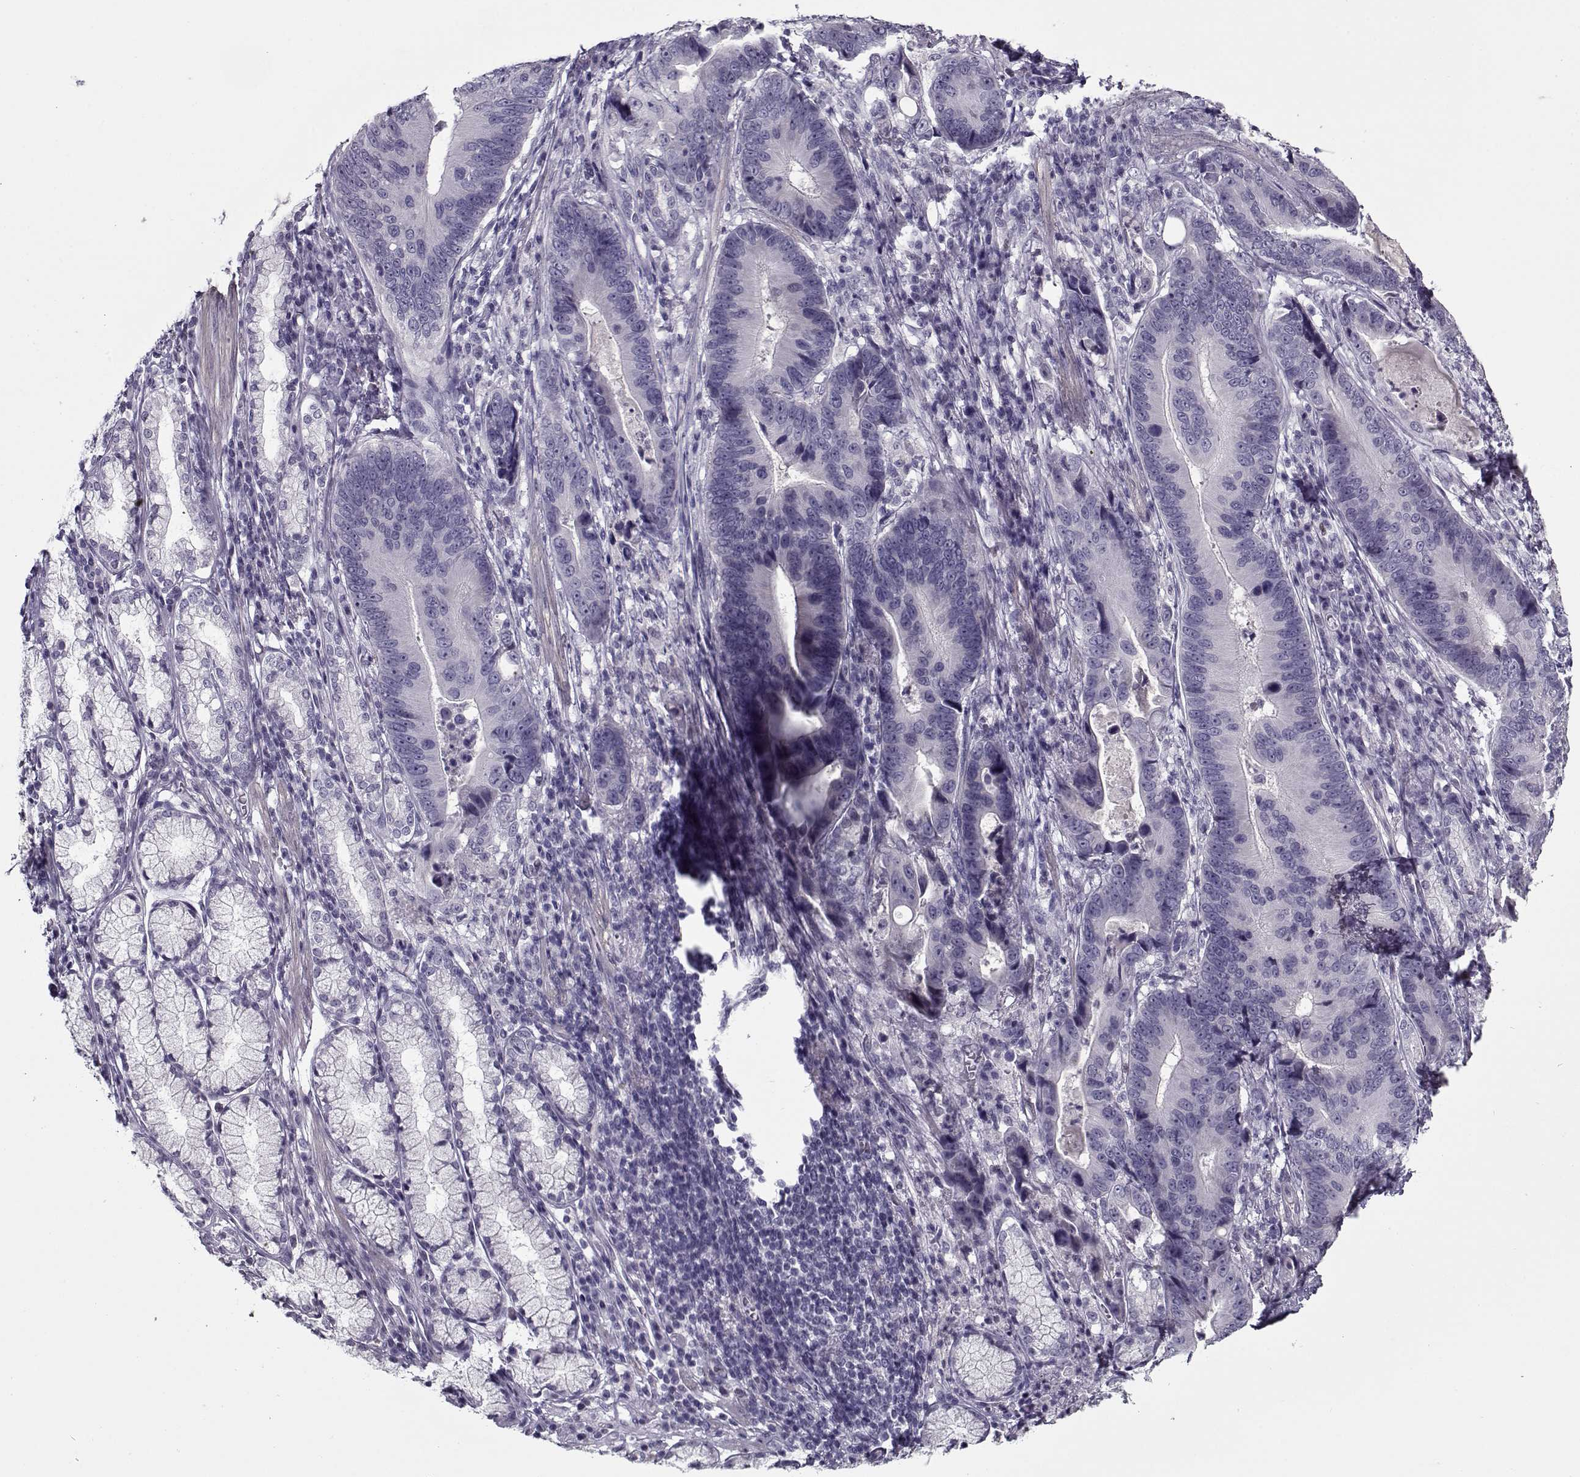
{"staining": {"intensity": "negative", "quantity": "none", "location": "none"}, "tissue": "stomach cancer", "cell_type": "Tumor cells", "image_type": "cancer", "snomed": [{"axis": "morphology", "description": "Adenocarcinoma, NOS"}, {"axis": "topography", "description": "Stomach"}], "caption": "This is an immunohistochemistry photomicrograph of stomach cancer (adenocarcinoma). There is no staining in tumor cells.", "gene": "CIBAR1", "patient": {"sex": "male", "age": 84}}